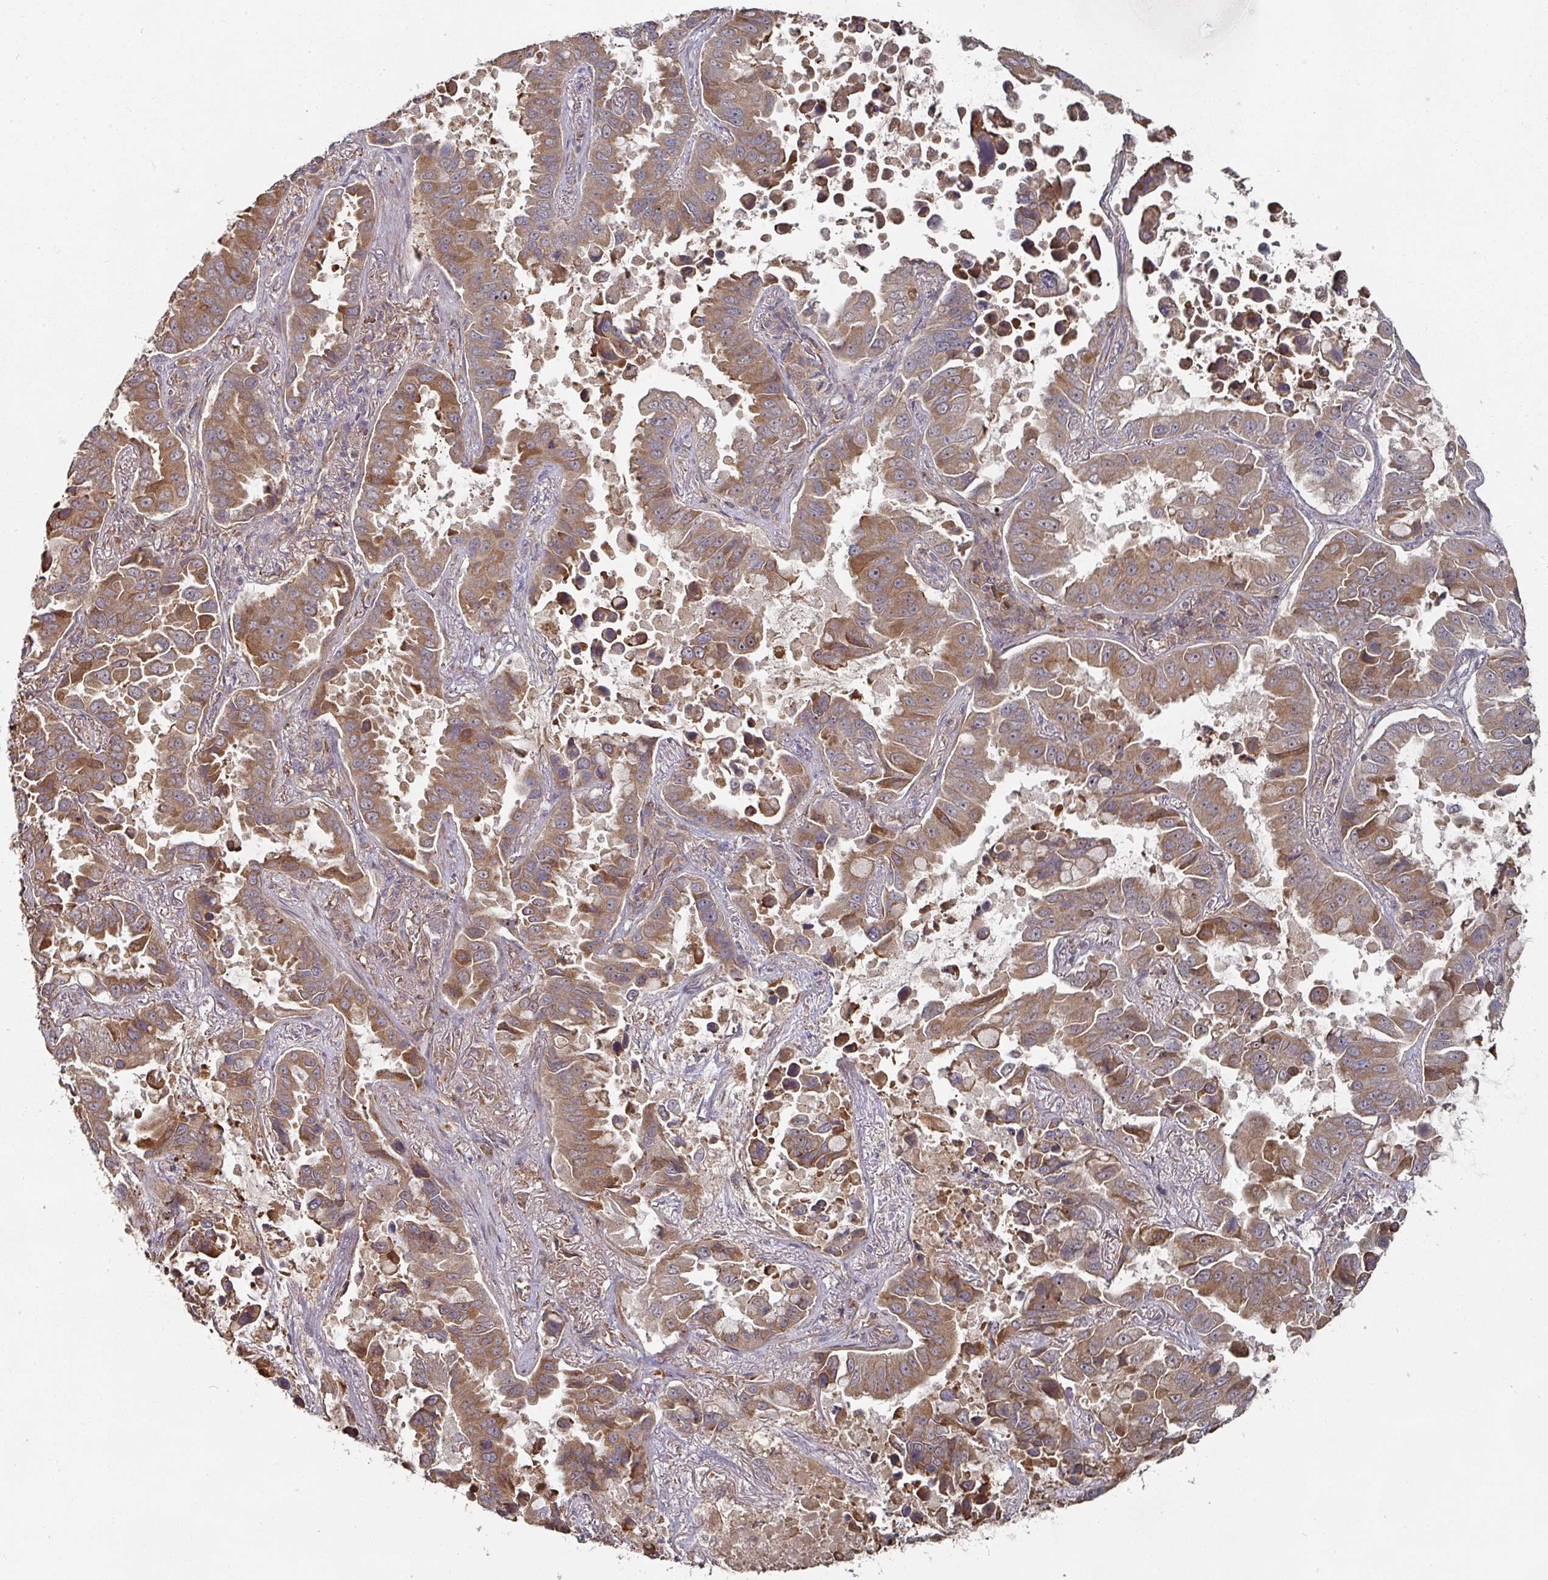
{"staining": {"intensity": "moderate", "quantity": ">75%", "location": "cytoplasmic/membranous"}, "tissue": "lung cancer", "cell_type": "Tumor cells", "image_type": "cancer", "snomed": [{"axis": "morphology", "description": "Adenocarcinoma, NOS"}, {"axis": "topography", "description": "Lung"}], "caption": "Immunohistochemistry (IHC) histopathology image of human lung adenocarcinoma stained for a protein (brown), which exhibits medium levels of moderate cytoplasmic/membranous positivity in approximately >75% of tumor cells.", "gene": "CEP95", "patient": {"sex": "male", "age": 64}}